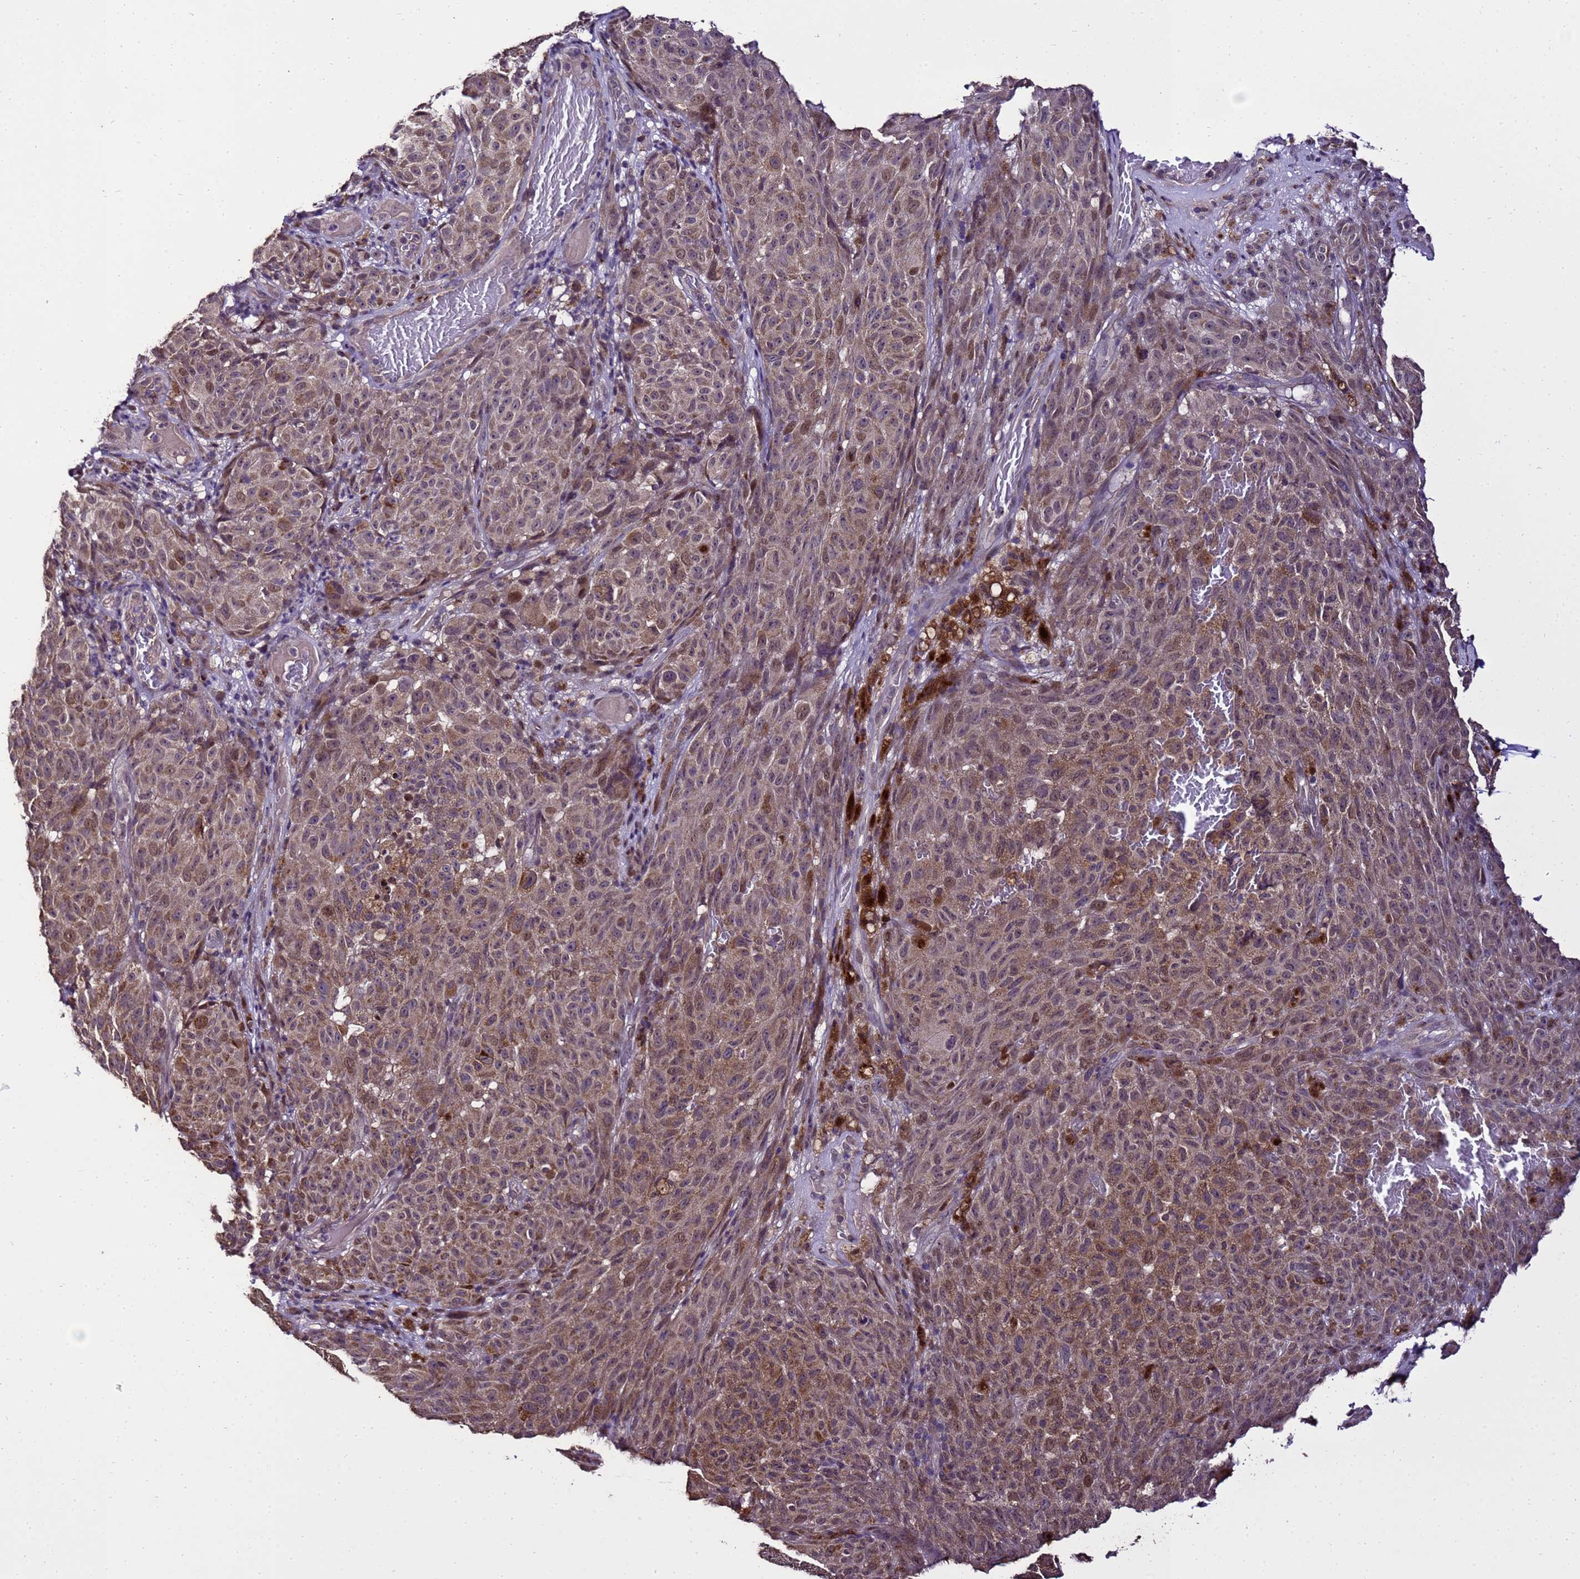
{"staining": {"intensity": "moderate", "quantity": ">75%", "location": "cytoplasmic/membranous"}, "tissue": "melanoma", "cell_type": "Tumor cells", "image_type": "cancer", "snomed": [{"axis": "morphology", "description": "Malignant melanoma, NOS"}, {"axis": "topography", "description": "Skin"}], "caption": "A high-resolution histopathology image shows immunohistochemistry (IHC) staining of melanoma, which shows moderate cytoplasmic/membranous expression in about >75% of tumor cells.", "gene": "ZNF329", "patient": {"sex": "female", "age": 82}}